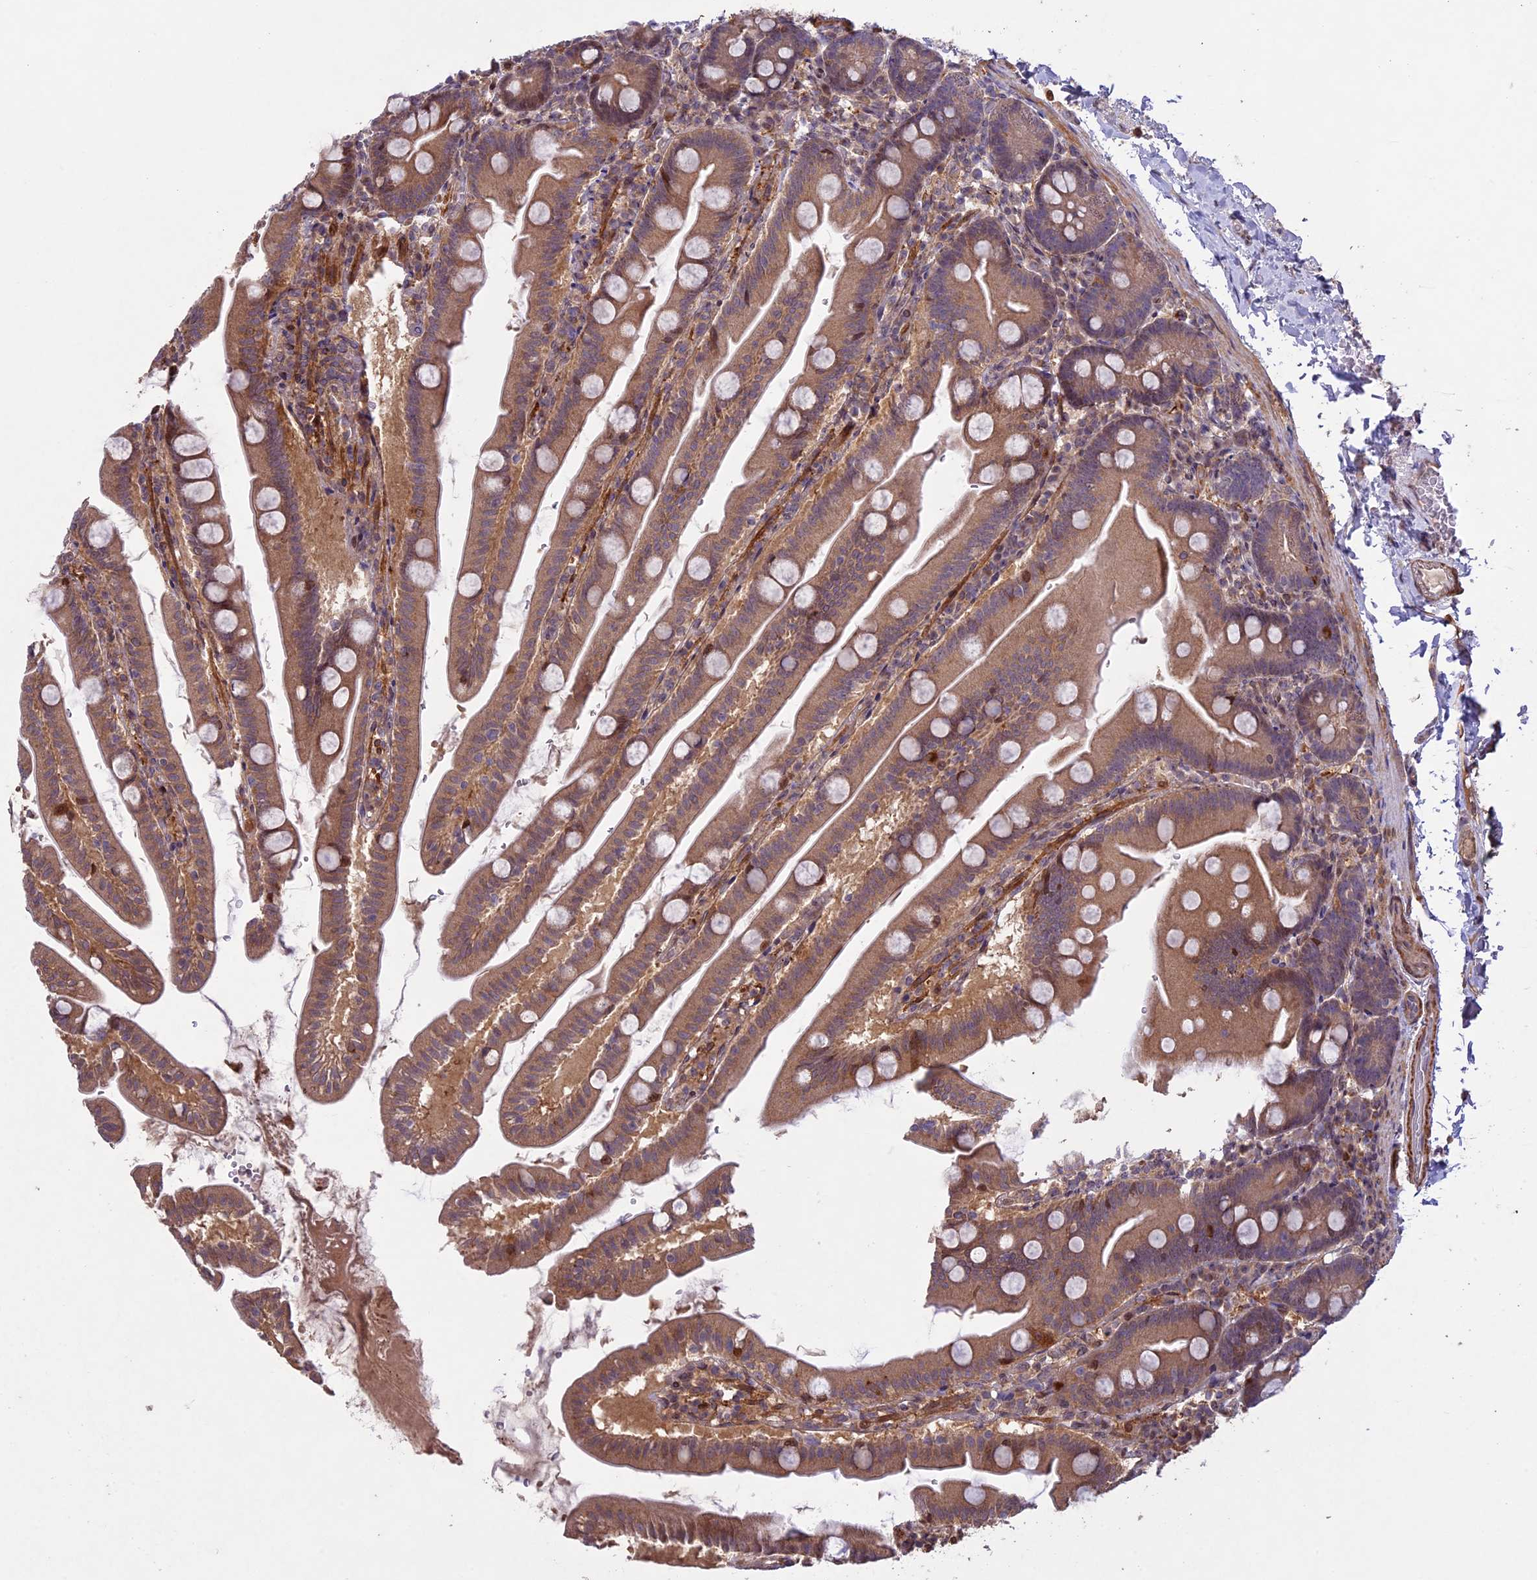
{"staining": {"intensity": "moderate", "quantity": ">75%", "location": "cytoplasmic/membranous"}, "tissue": "small intestine", "cell_type": "Glandular cells", "image_type": "normal", "snomed": [{"axis": "morphology", "description": "Normal tissue, NOS"}, {"axis": "topography", "description": "Small intestine"}], "caption": "Immunohistochemistry (IHC) of benign human small intestine displays medium levels of moderate cytoplasmic/membranous positivity in about >75% of glandular cells.", "gene": "MAN2C1", "patient": {"sex": "female", "age": 68}}